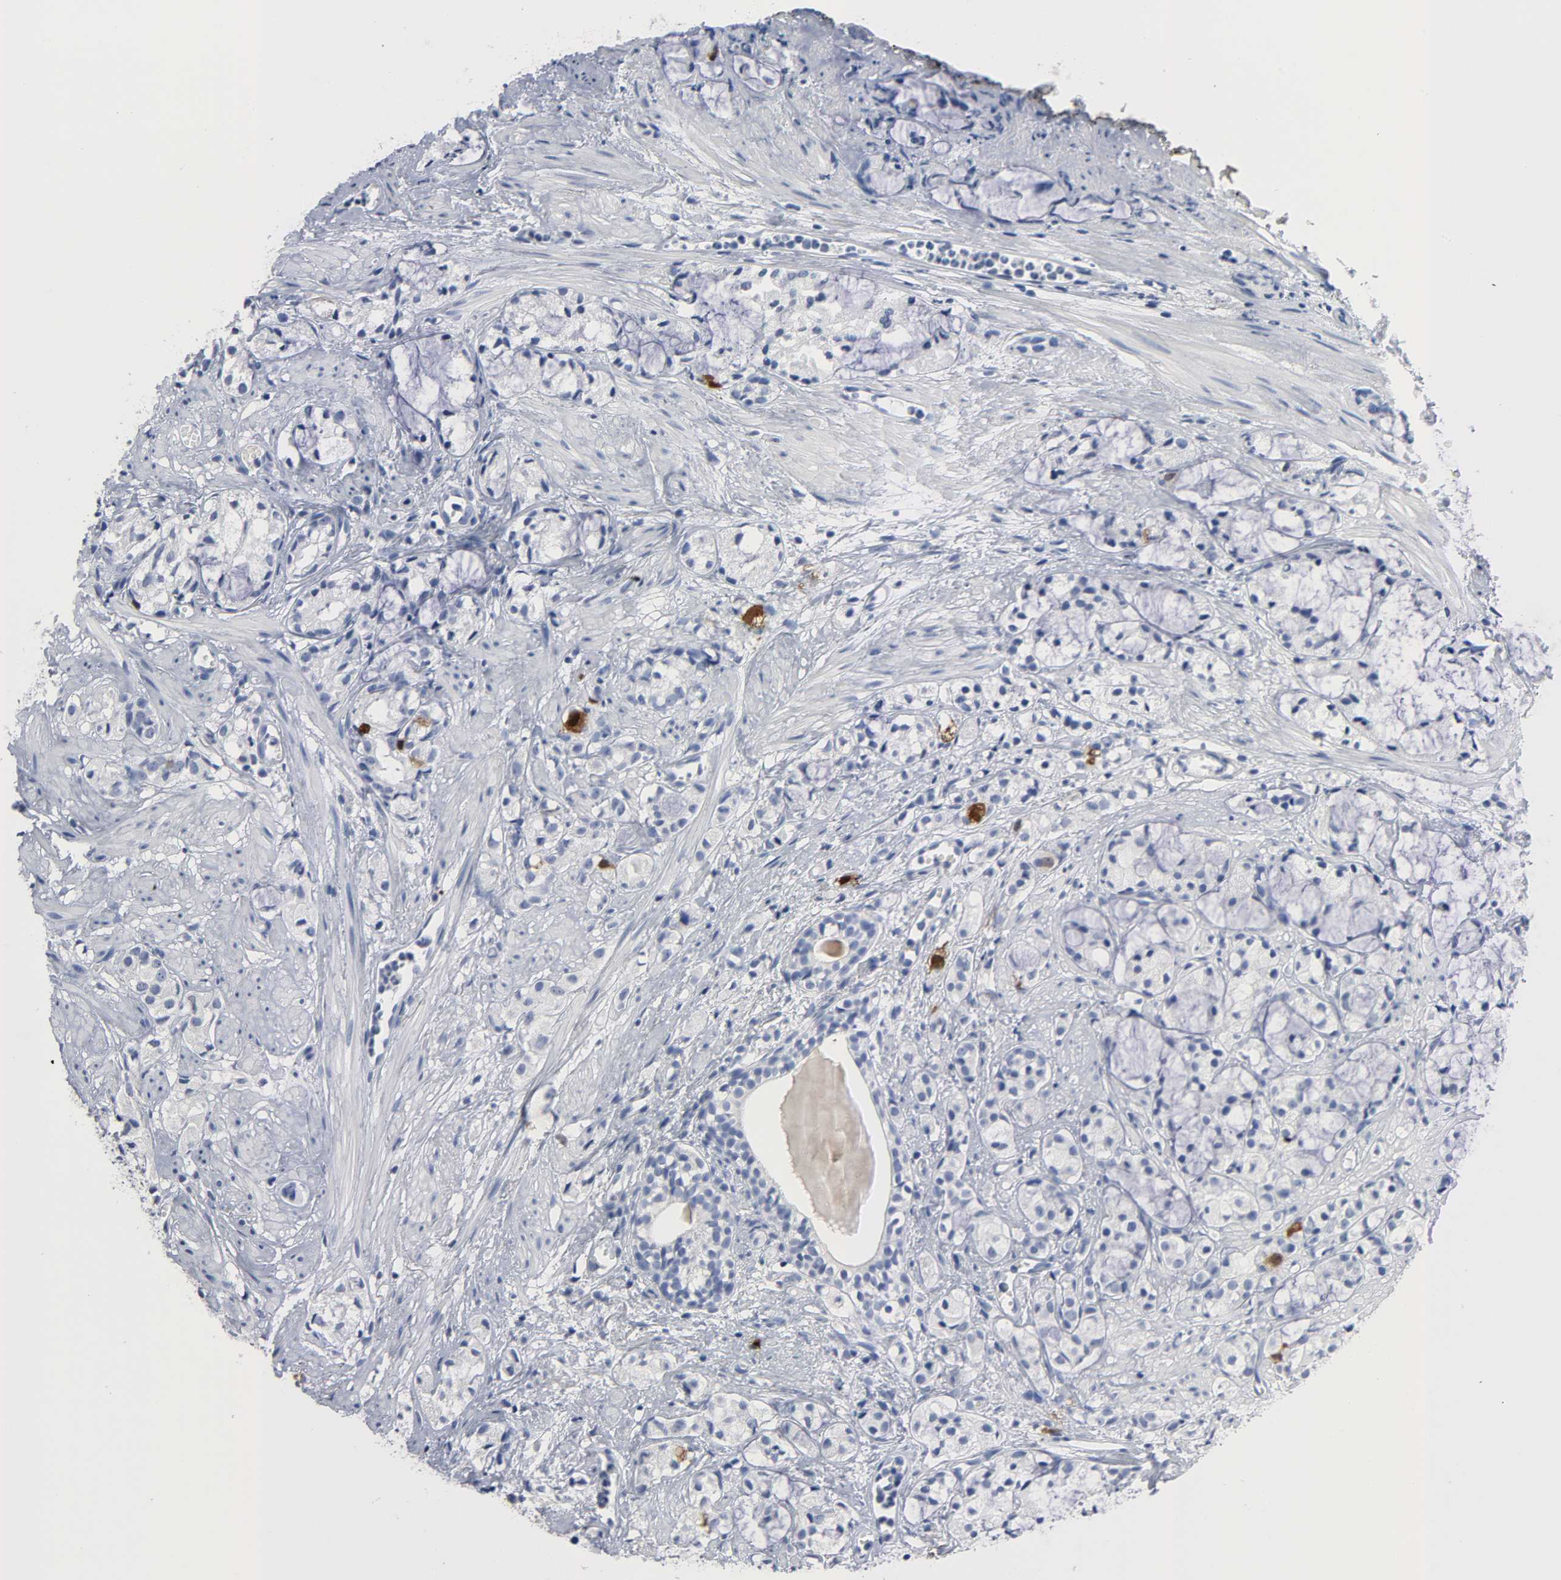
{"staining": {"intensity": "strong", "quantity": "<25%", "location": "cytoplasmic/membranous,nuclear"}, "tissue": "prostate cancer", "cell_type": "Tumor cells", "image_type": "cancer", "snomed": [{"axis": "morphology", "description": "Adenocarcinoma, High grade"}, {"axis": "topography", "description": "Prostate"}], "caption": "This photomicrograph reveals immunohistochemistry (IHC) staining of prostate adenocarcinoma (high-grade), with medium strong cytoplasmic/membranous and nuclear staining in approximately <25% of tumor cells.", "gene": "CDC20", "patient": {"sex": "male", "age": 85}}